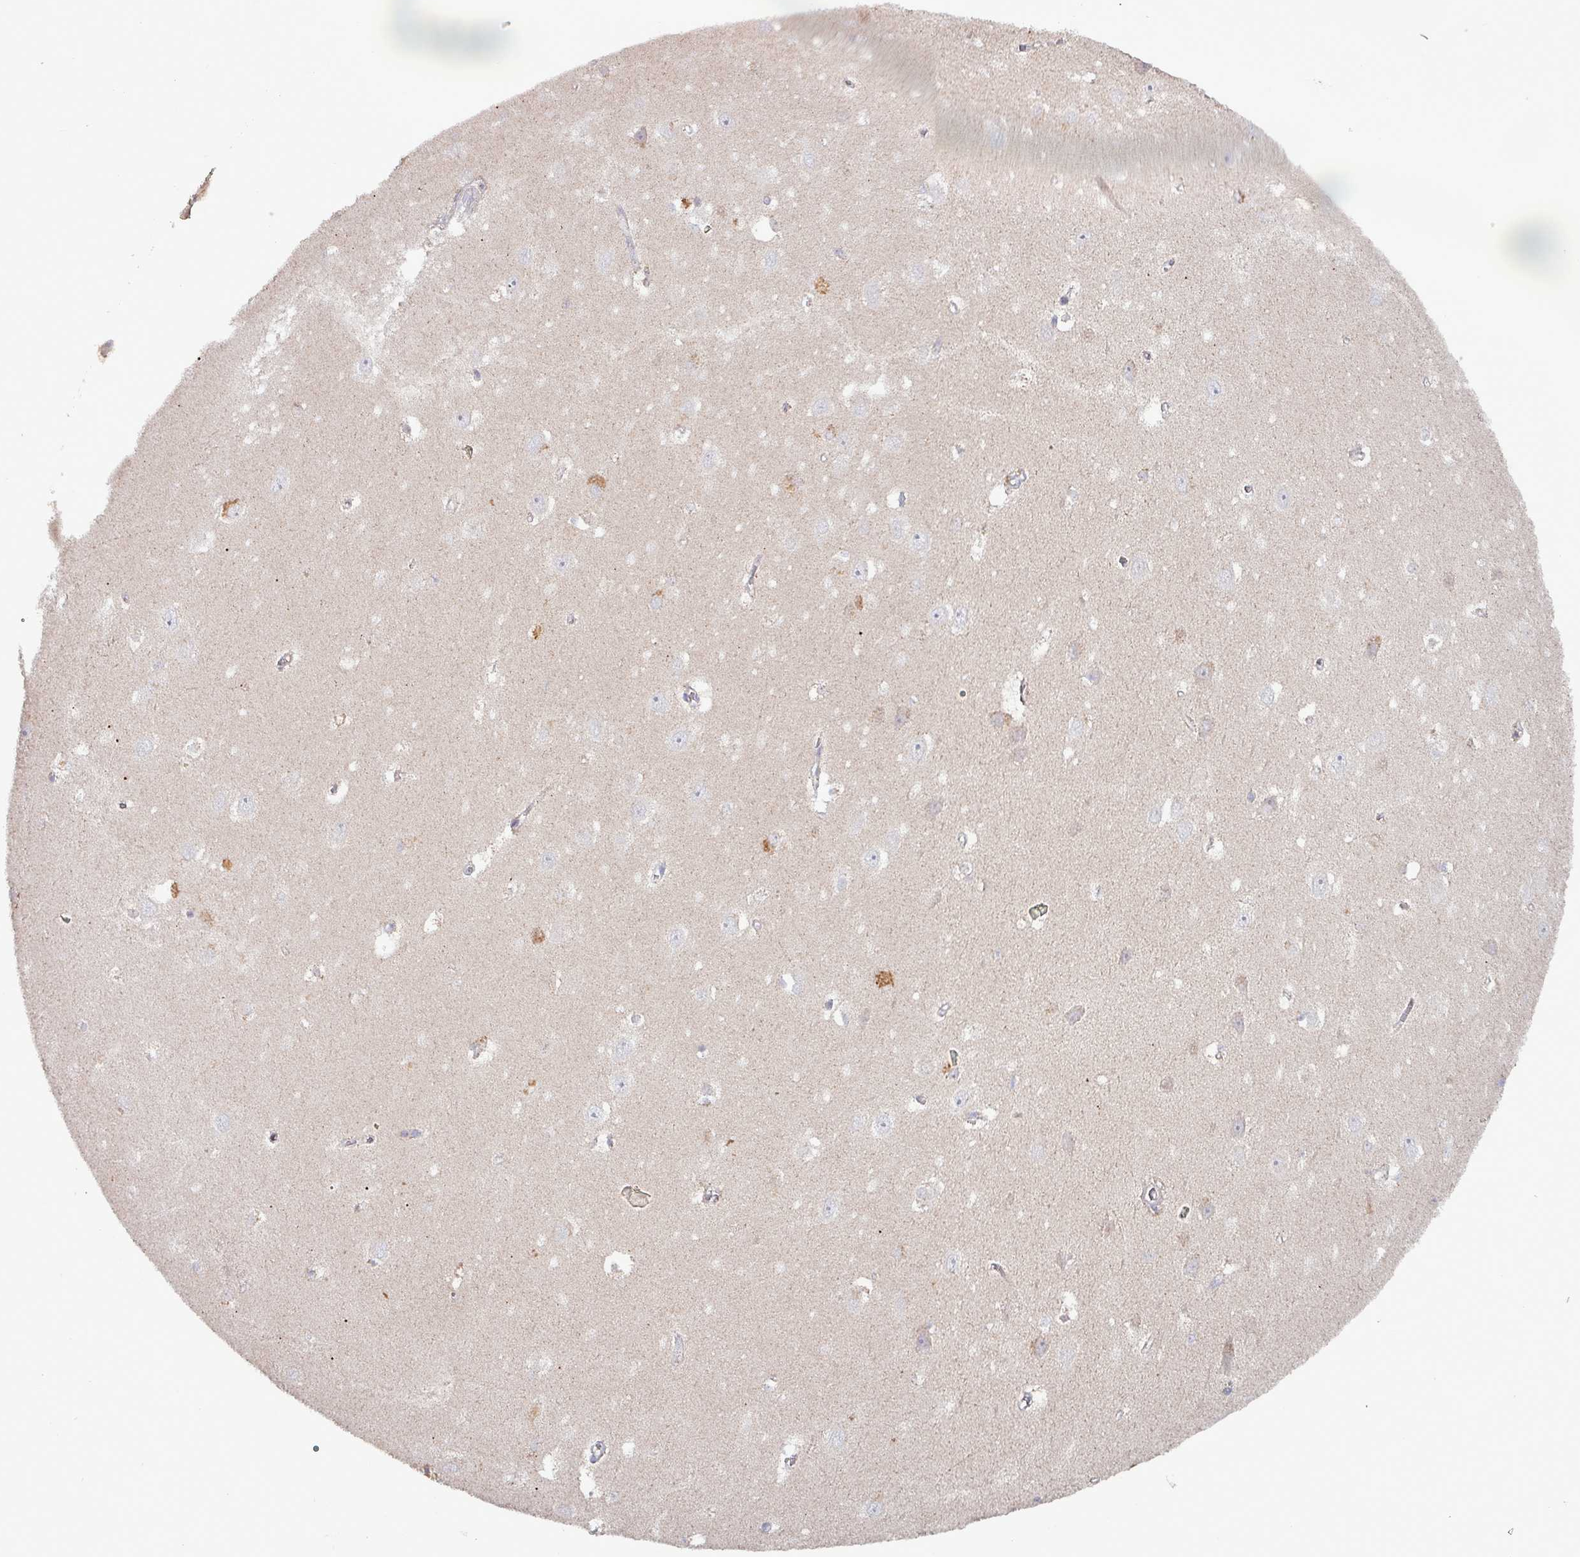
{"staining": {"intensity": "negative", "quantity": "none", "location": "none"}, "tissue": "hippocampus", "cell_type": "Glial cells", "image_type": "normal", "snomed": [{"axis": "morphology", "description": "Normal tissue, NOS"}, {"axis": "topography", "description": "Hippocampus"}], "caption": "Histopathology image shows no significant protein expression in glial cells of normal hippocampus.", "gene": "ZNF322", "patient": {"sex": "female", "age": 64}}